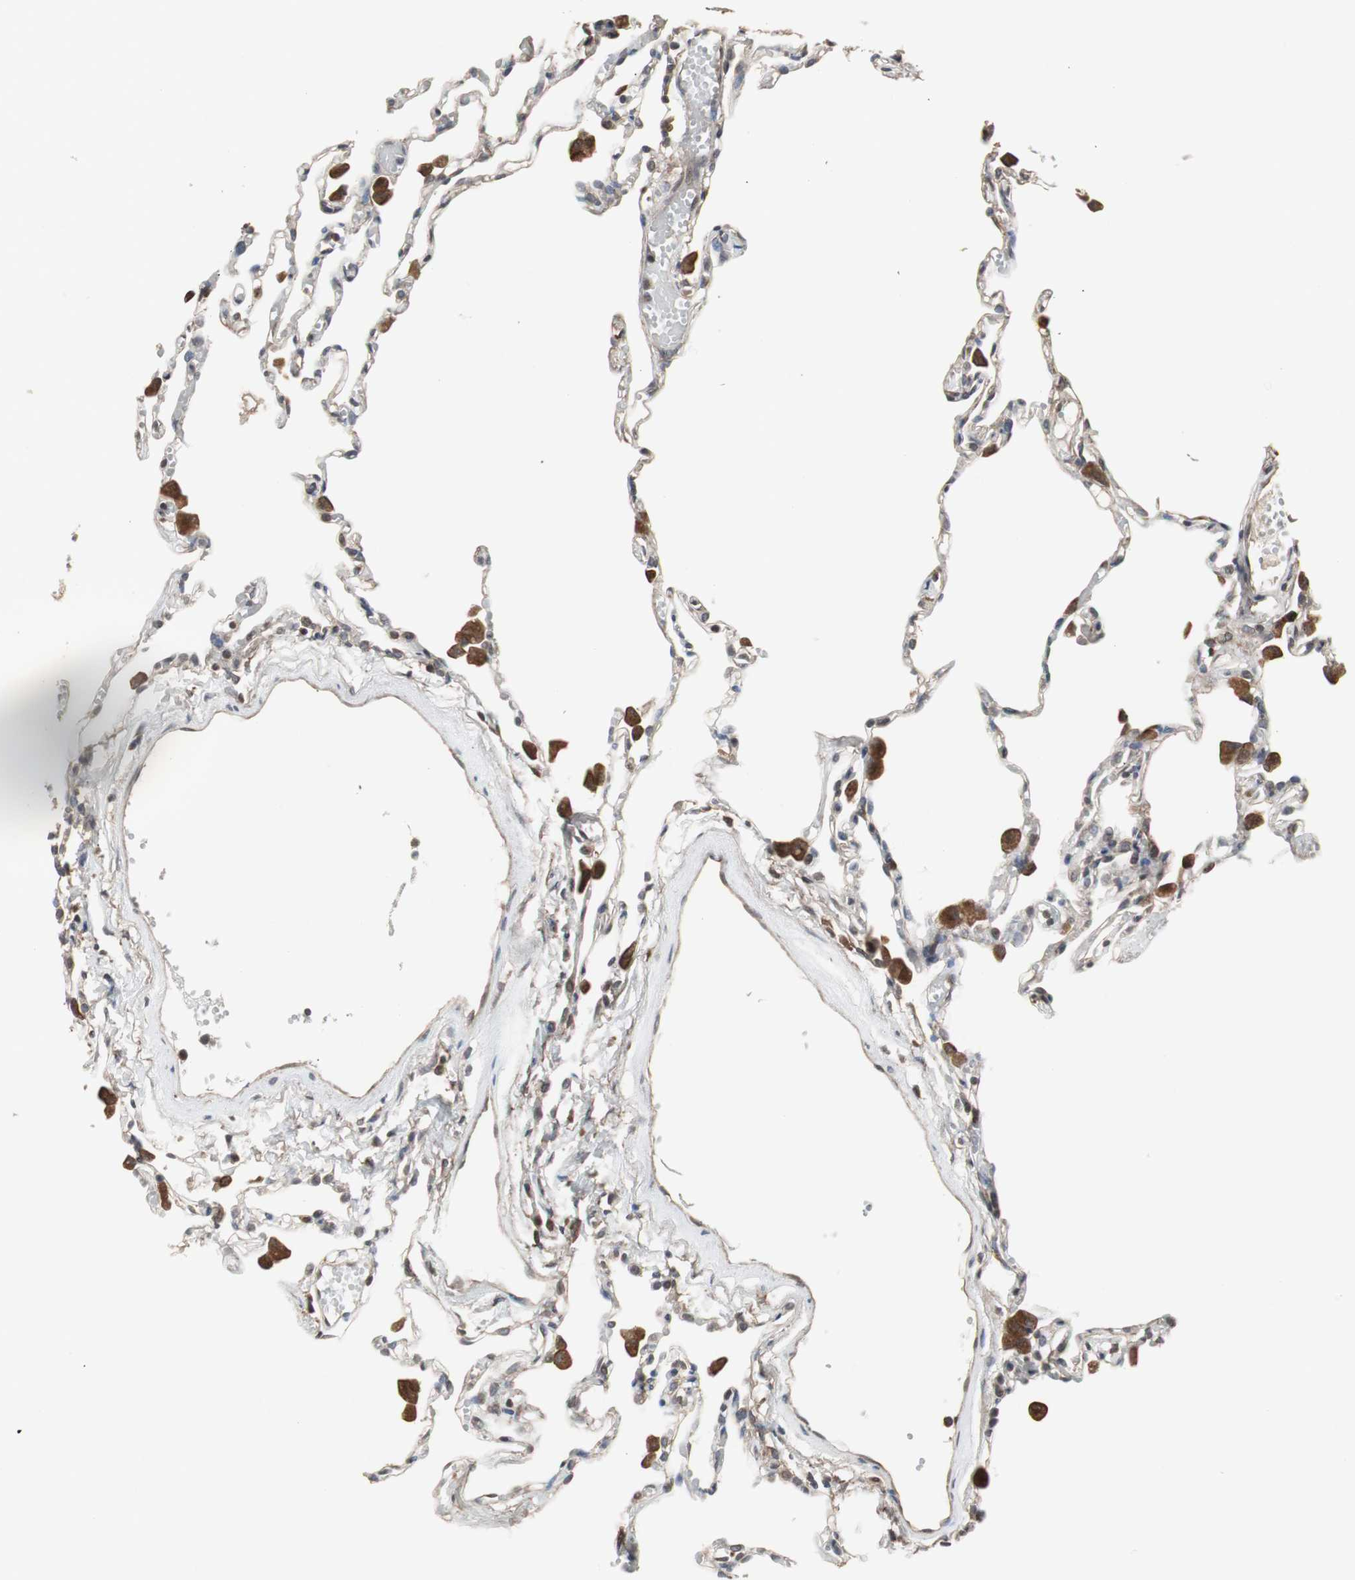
{"staining": {"intensity": "negative", "quantity": "none", "location": "none"}, "tissue": "lung", "cell_type": "Alveolar cells", "image_type": "normal", "snomed": [{"axis": "morphology", "description": "Normal tissue, NOS"}, {"axis": "topography", "description": "Lung"}], "caption": "Lung was stained to show a protein in brown. There is no significant expression in alveolar cells. (DAB (3,3'-diaminobenzidine) immunohistochemistry (IHC) with hematoxylin counter stain).", "gene": "ATP2B2", "patient": {"sex": "female", "age": 49}}